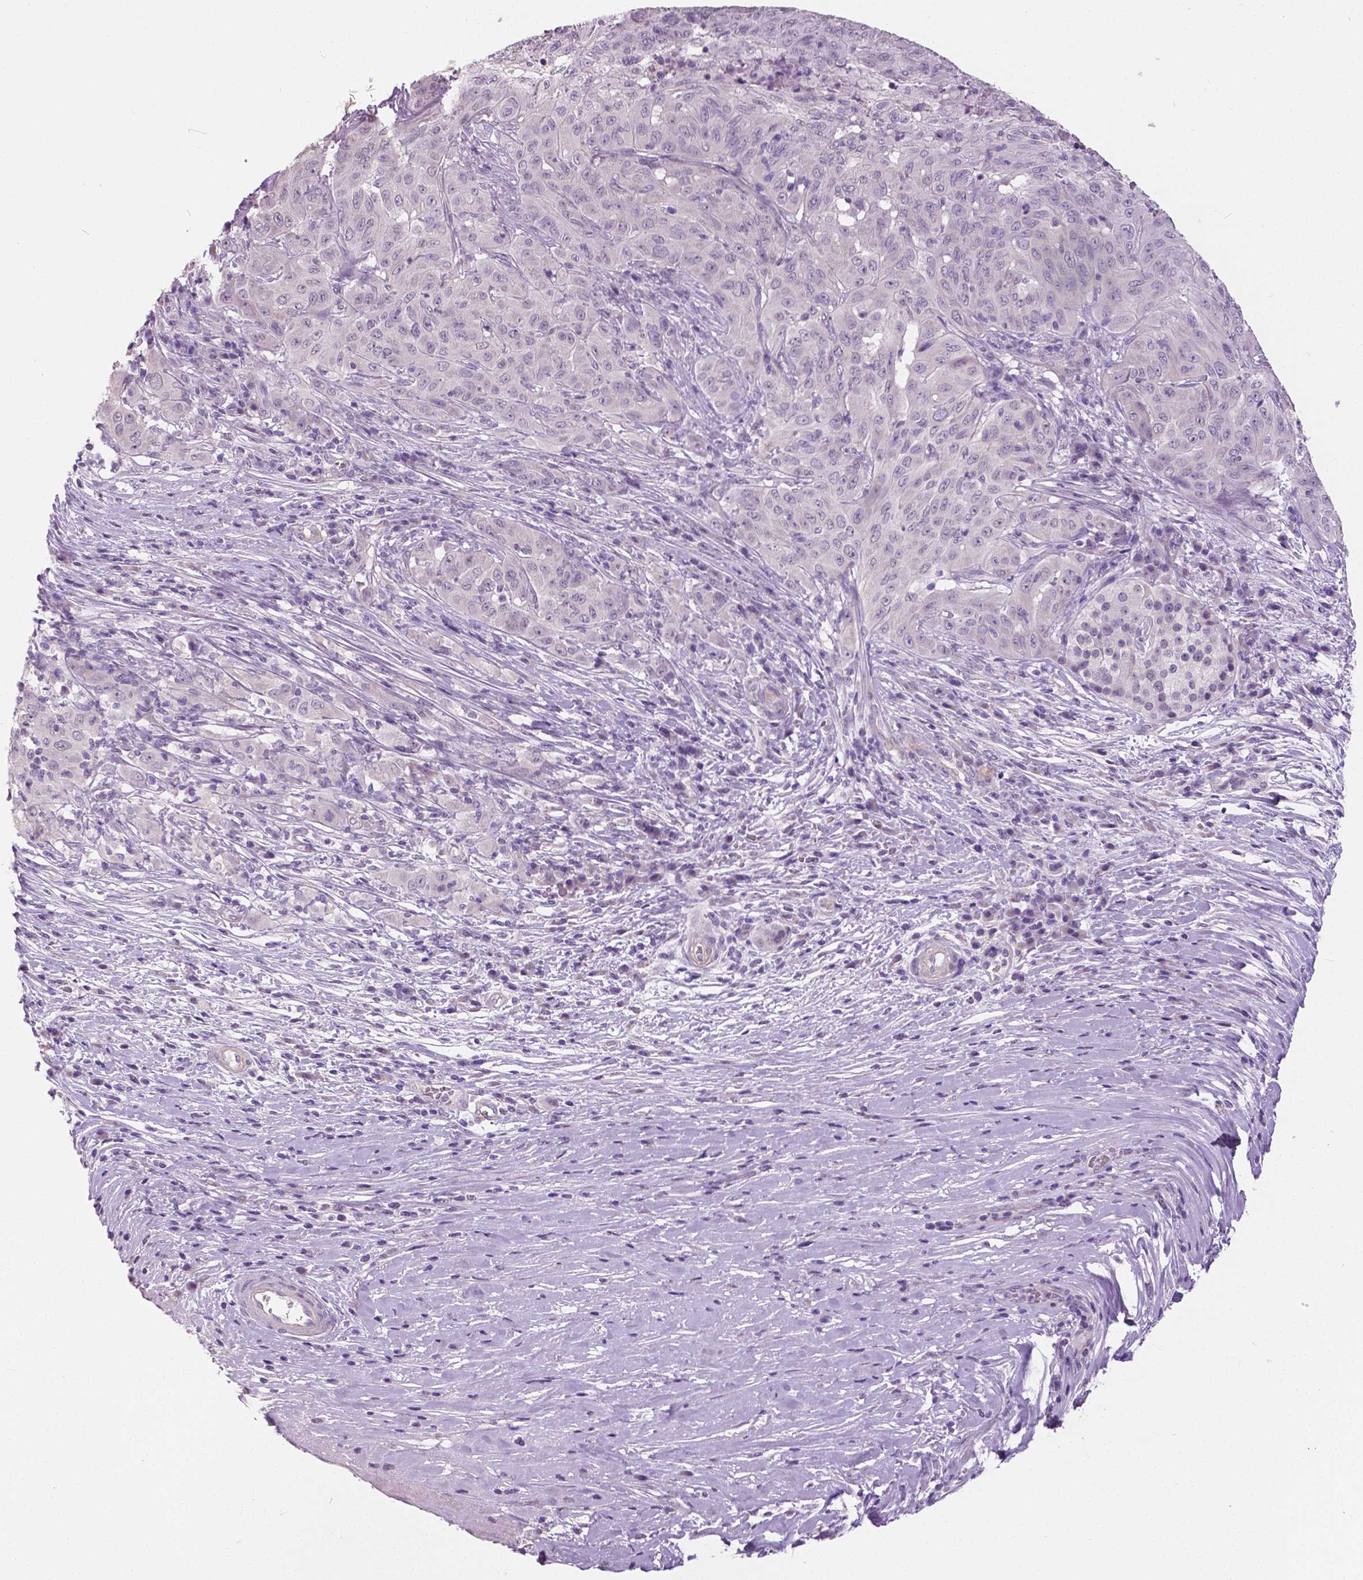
{"staining": {"intensity": "negative", "quantity": "none", "location": "none"}, "tissue": "pancreatic cancer", "cell_type": "Tumor cells", "image_type": "cancer", "snomed": [{"axis": "morphology", "description": "Adenocarcinoma, NOS"}, {"axis": "topography", "description": "Pancreas"}], "caption": "The photomicrograph shows no staining of tumor cells in pancreatic cancer (adenocarcinoma).", "gene": "FOXA1", "patient": {"sex": "male", "age": 63}}